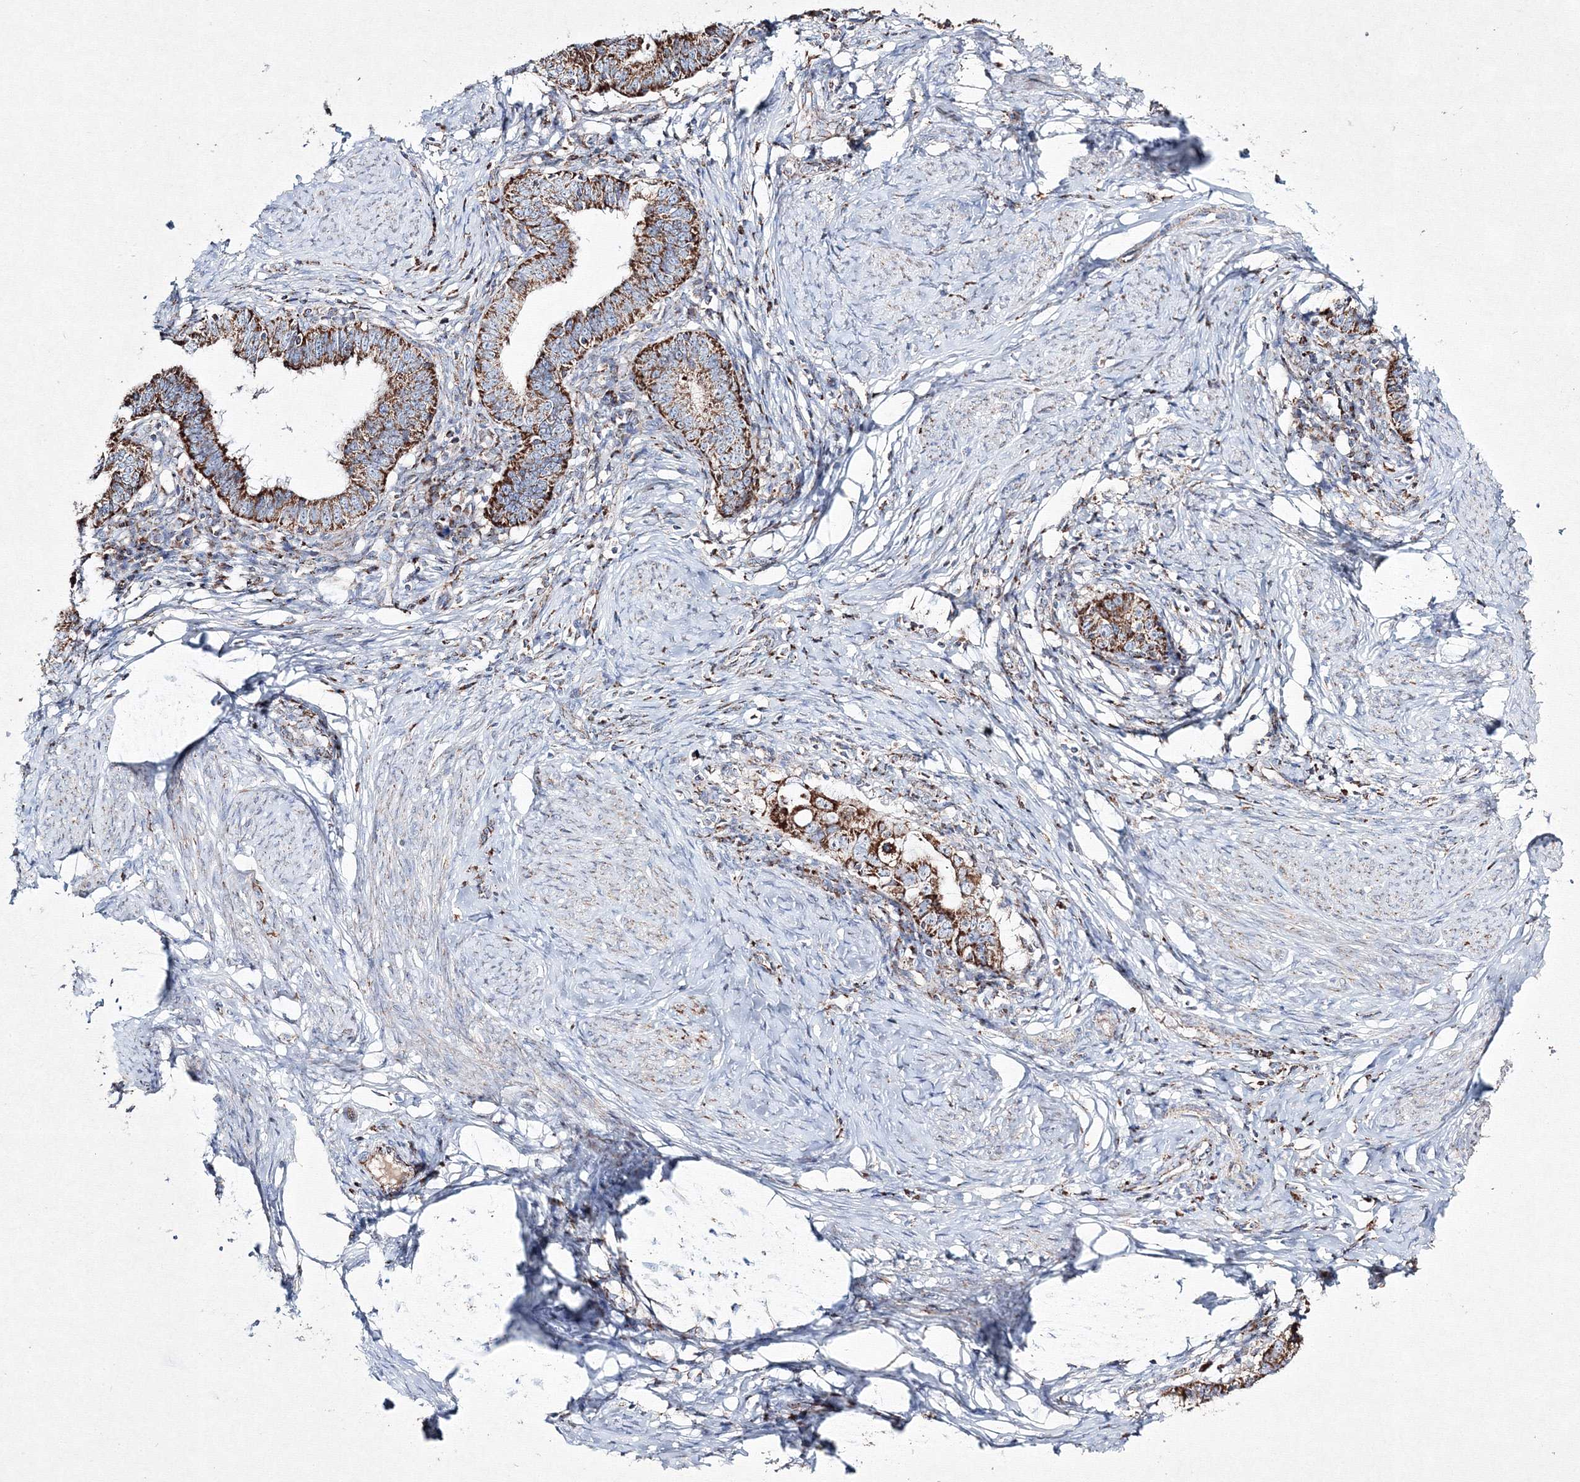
{"staining": {"intensity": "moderate", "quantity": ">75%", "location": "cytoplasmic/membranous"}, "tissue": "cervical cancer", "cell_type": "Tumor cells", "image_type": "cancer", "snomed": [{"axis": "morphology", "description": "Adenocarcinoma, NOS"}, {"axis": "topography", "description": "Cervix"}], "caption": "Cervical cancer (adenocarcinoma) stained for a protein (brown) reveals moderate cytoplasmic/membranous positive positivity in about >75% of tumor cells.", "gene": "IGSF9", "patient": {"sex": "female", "age": 36}}